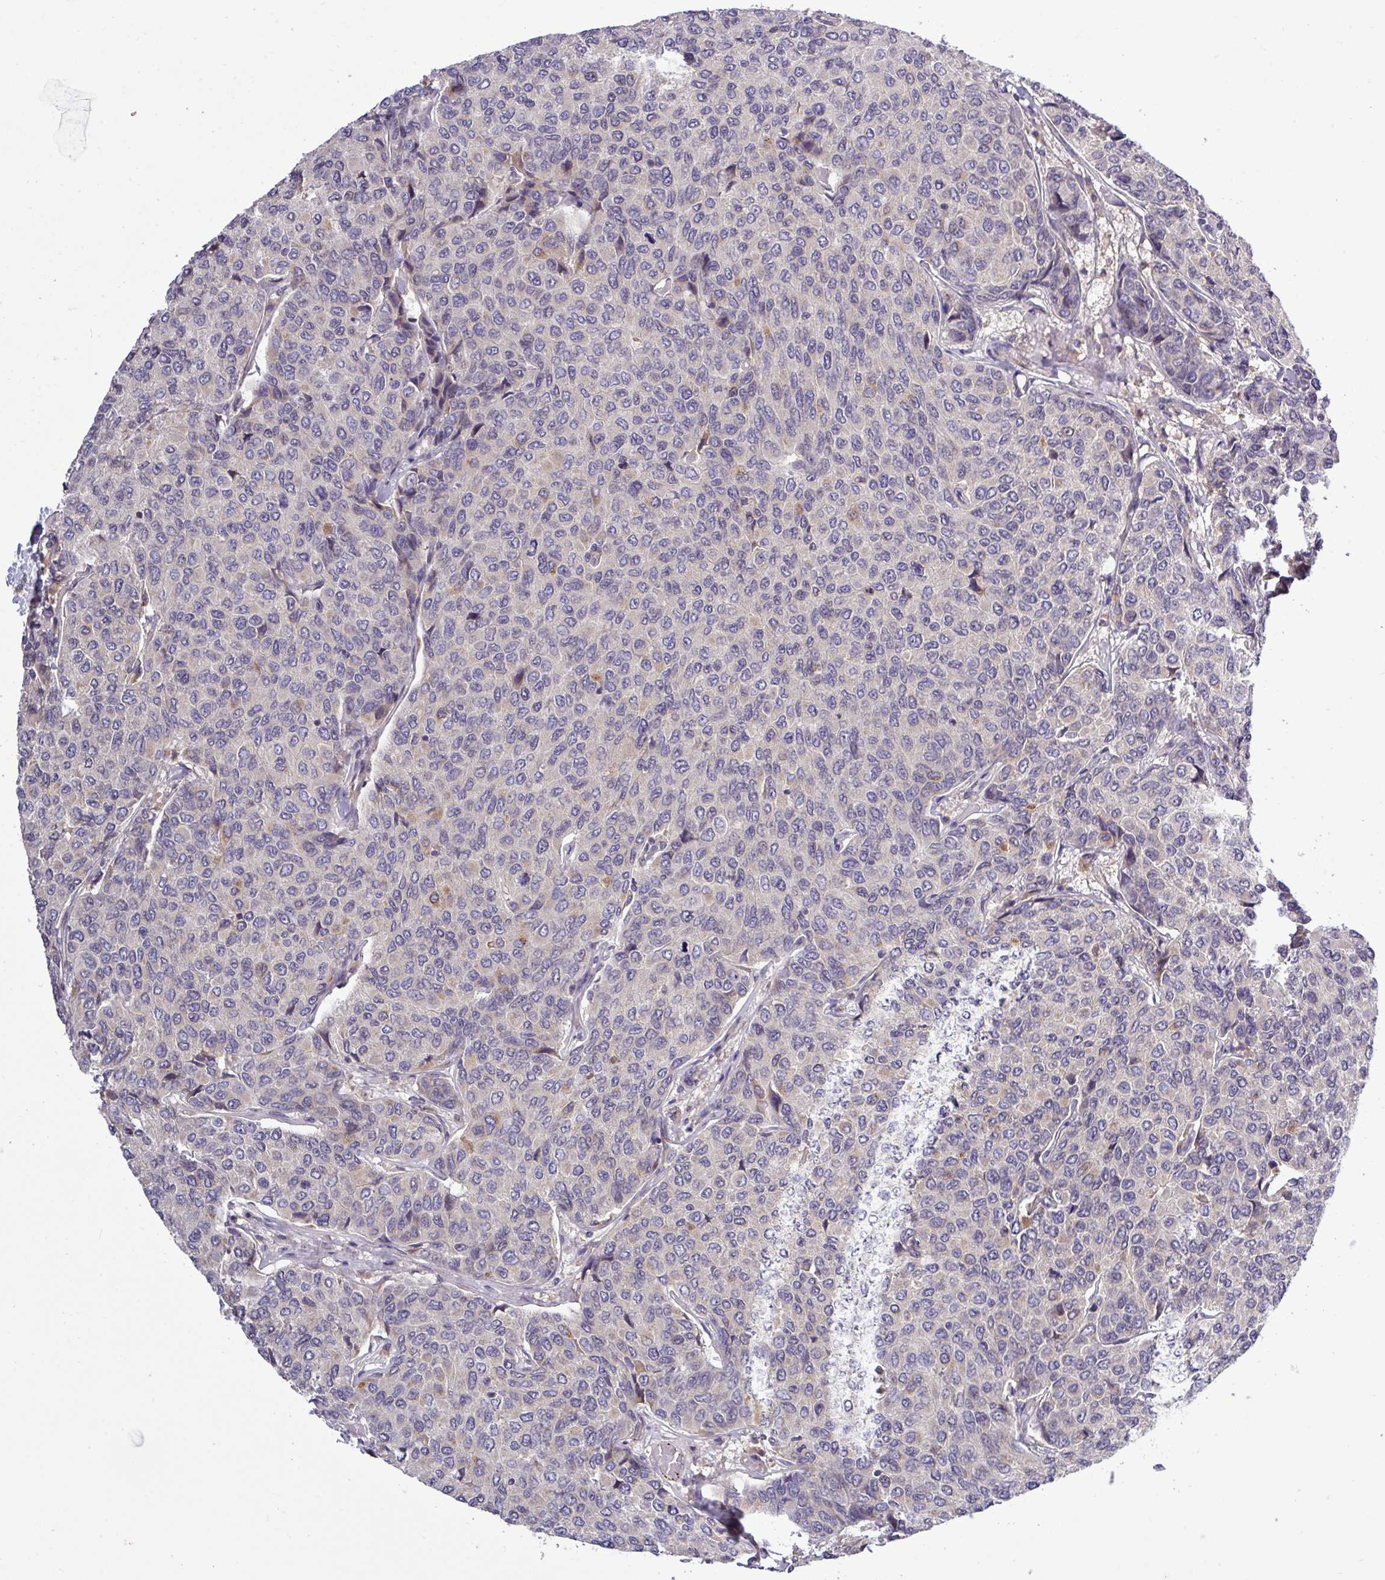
{"staining": {"intensity": "negative", "quantity": "none", "location": "none"}, "tissue": "breast cancer", "cell_type": "Tumor cells", "image_type": "cancer", "snomed": [{"axis": "morphology", "description": "Duct carcinoma"}, {"axis": "topography", "description": "Breast"}], "caption": "Tumor cells show no significant protein expression in breast cancer (intraductal carcinoma).", "gene": "TMEM62", "patient": {"sex": "female", "age": 55}}